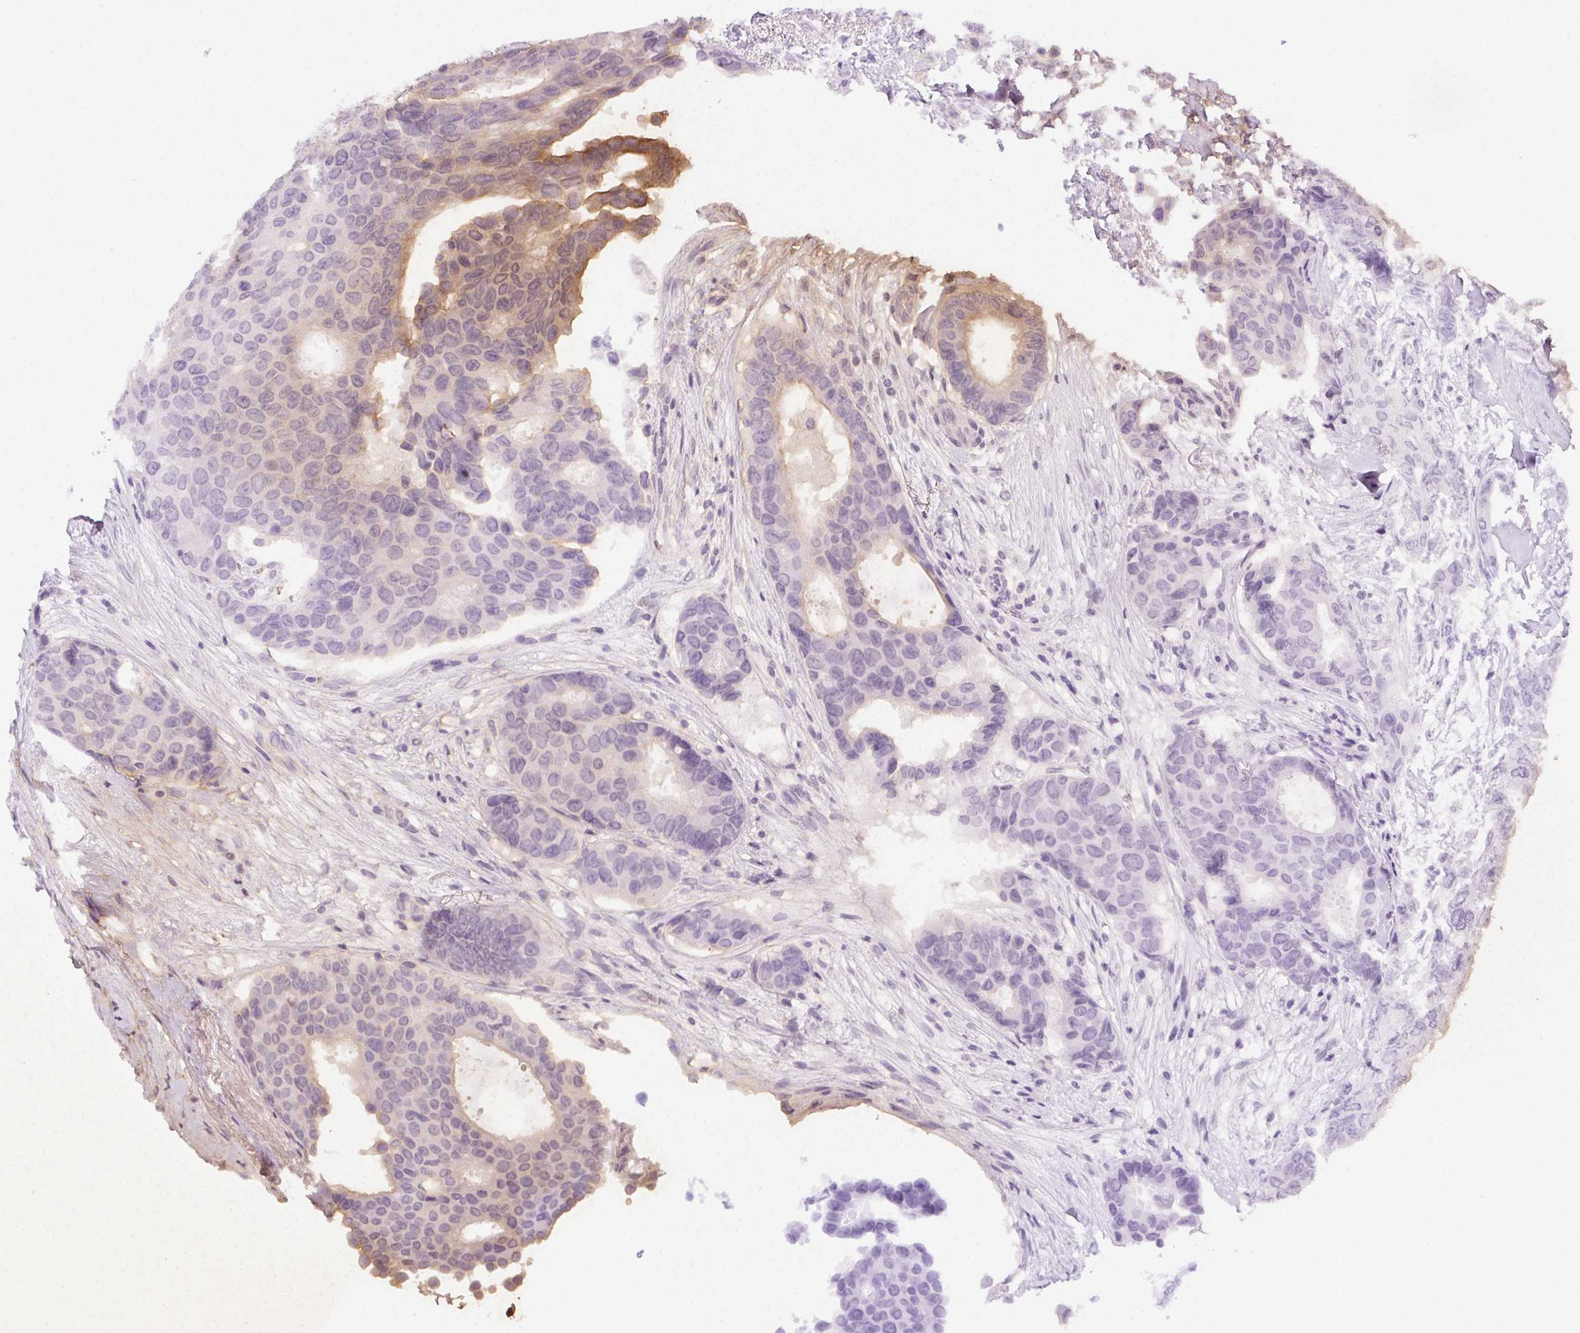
{"staining": {"intensity": "weak", "quantity": "<25%", "location": "cytoplasmic/membranous"}, "tissue": "breast cancer", "cell_type": "Tumor cells", "image_type": "cancer", "snomed": [{"axis": "morphology", "description": "Duct carcinoma"}, {"axis": "topography", "description": "Breast"}], "caption": "Immunohistochemical staining of human breast infiltrating ductal carcinoma displays no significant expression in tumor cells.", "gene": "CLDN10", "patient": {"sex": "female", "age": 75}}